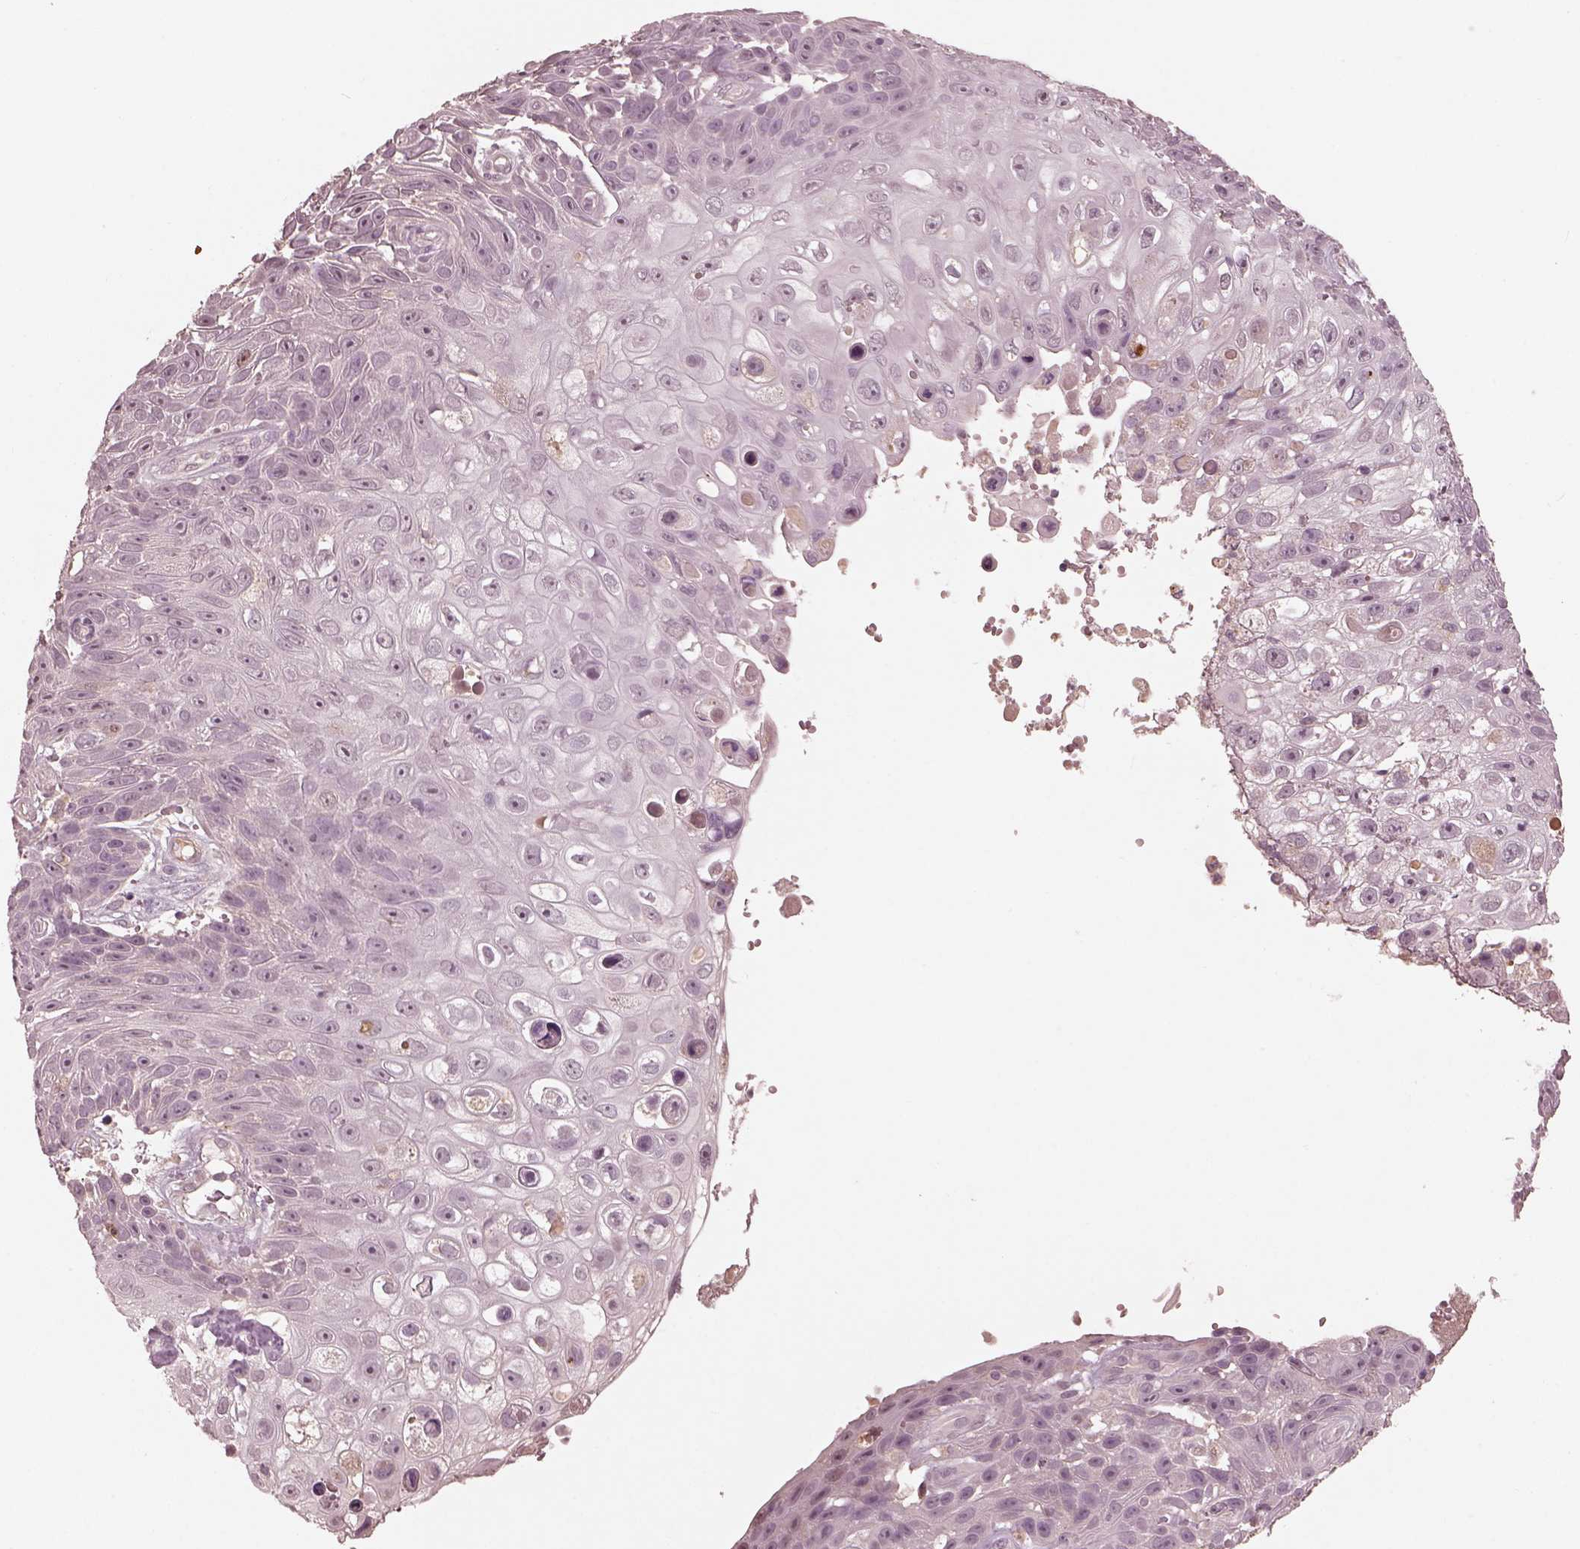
{"staining": {"intensity": "negative", "quantity": "none", "location": "none"}, "tissue": "skin cancer", "cell_type": "Tumor cells", "image_type": "cancer", "snomed": [{"axis": "morphology", "description": "Squamous cell carcinoma, NOS"}, {"axis": "topography", "description": "Skin"}], "caption": "Immunohistochemical staining of human skin cancer exhibits no significant staining in tumor cells.", "gene": "VWA5B1", "patient": {"sex": "male", "age": 82}}